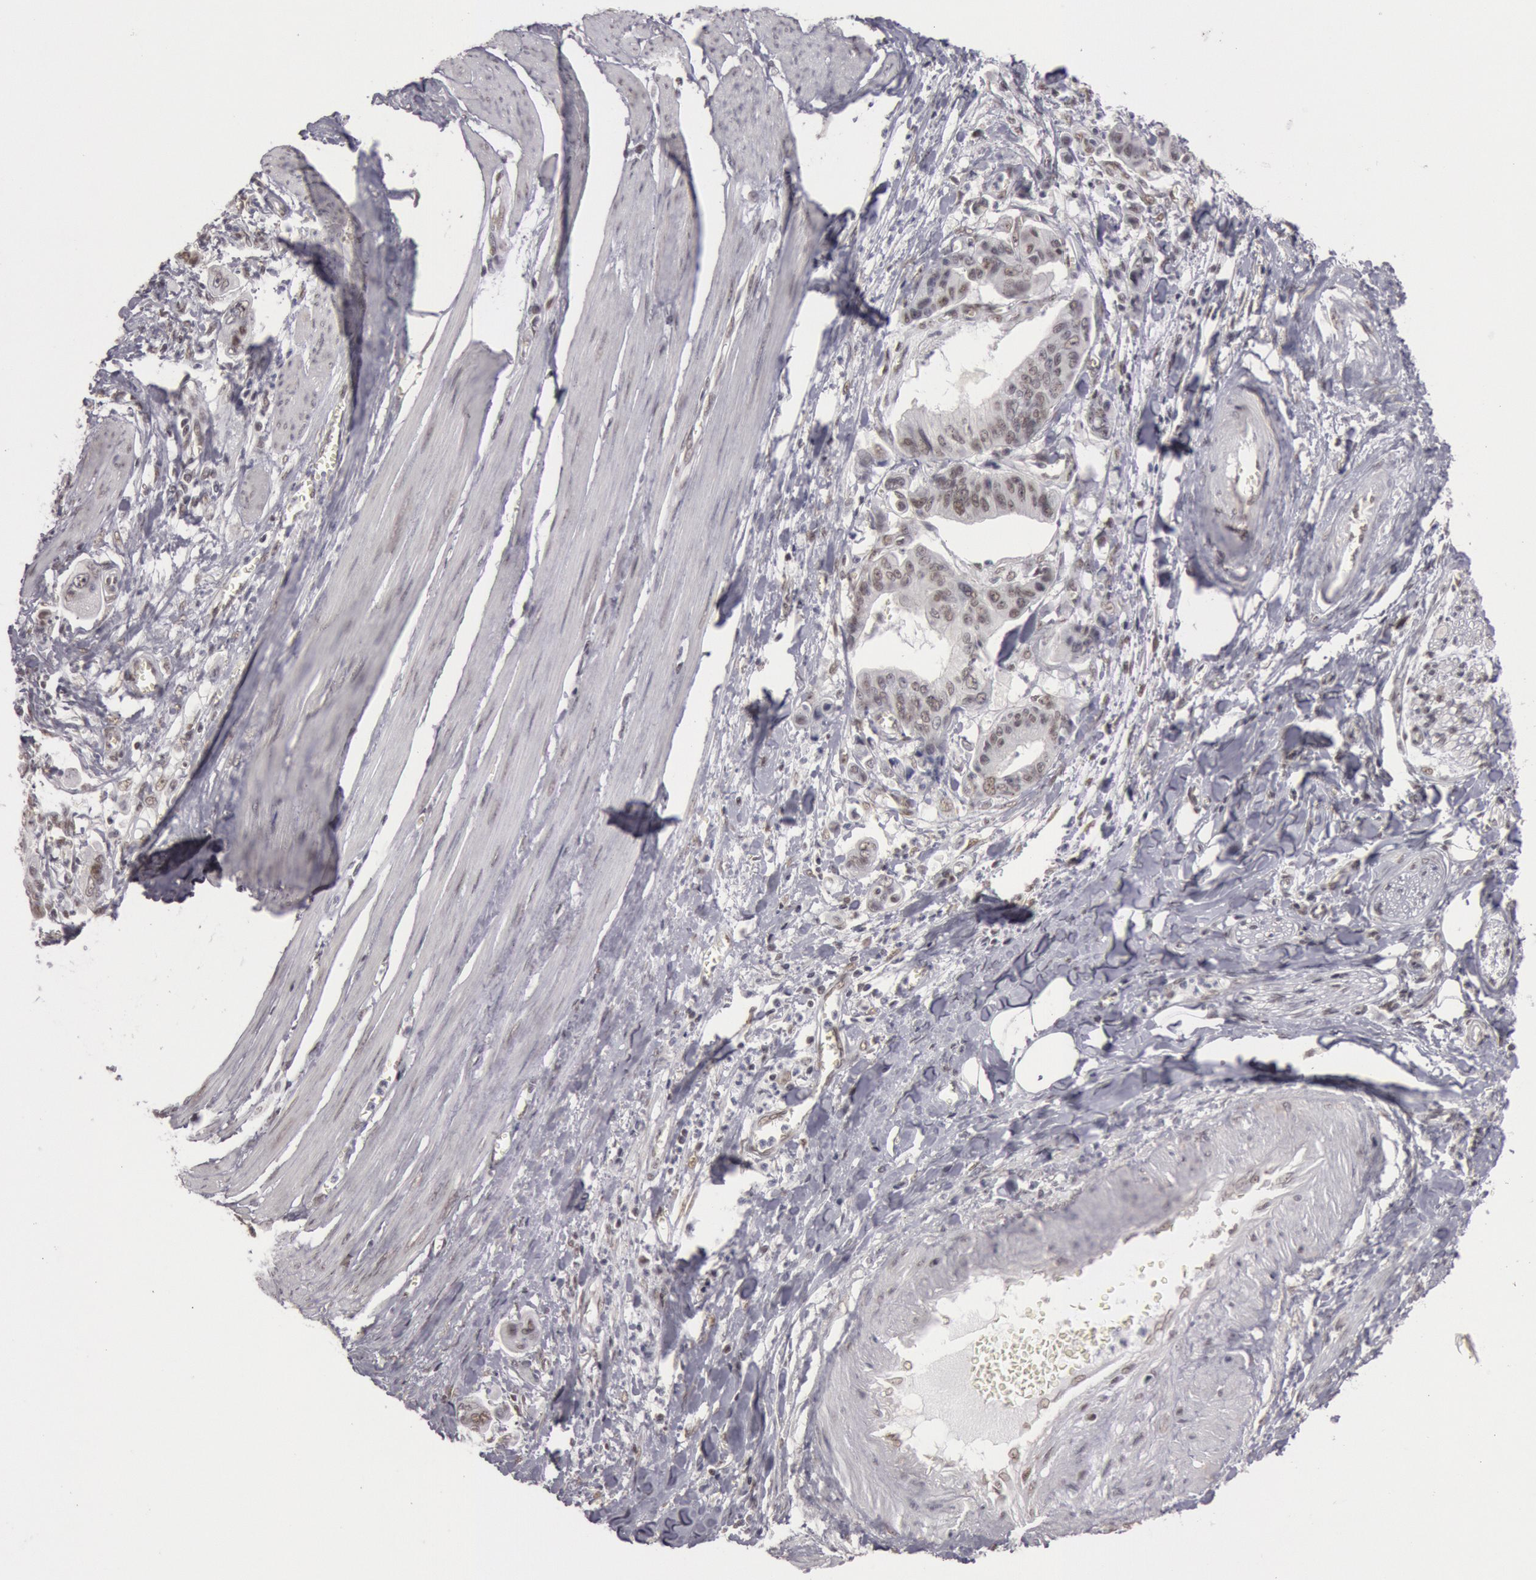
{"staining": {"intensity": "weak", "quantity": ">75%", "location": "nuclear"}, "tissue": "stomach cancer", "cell_type": "Tumor cells", "image_type": "cancer", "snomed": [{"axis": "morphology", "description": "Adenocarcinoma, NOS"}, {"axis": "topography", "description": "Stomach, upper"}], "caption": "Protein expression analysis of adenocarcinoma (stomach) exhibits weak nuclear positivity in about >75% of tumor cells.", "gene": "ESS2", "patient": {"sex": "male", "age": 80}}